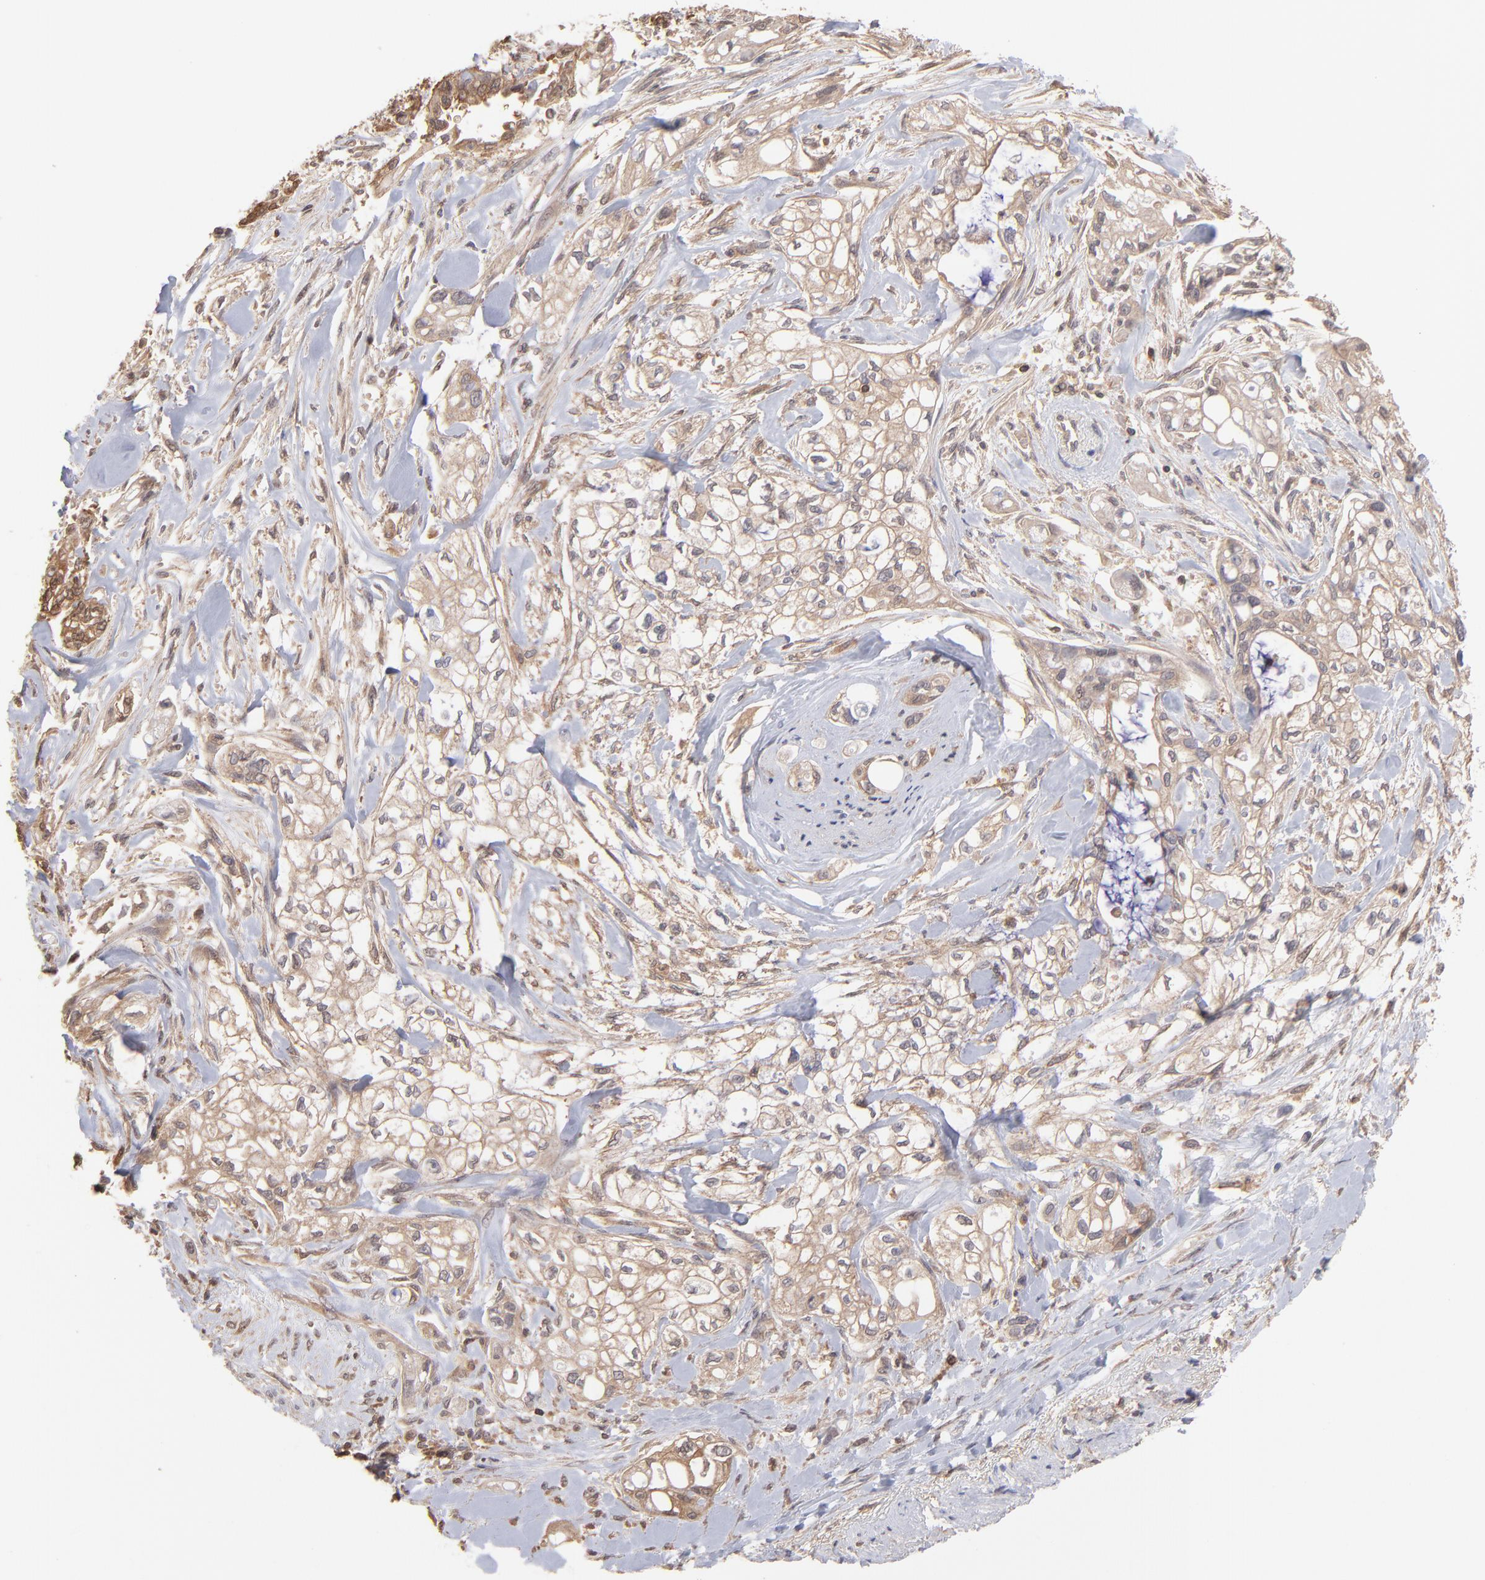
{"staining": {"intensity": "moderate", "quantity": ">75%", "location": "cytoplasmic/membranous"}, "tissue": "pancreatic cancer", "cell_type": "Tumor cells", "image_type": "cancer", "snomed": [{"axis": "morphology", "description": "Normal tissue, NOS"}, {"axis": "topography", "description": "Pancreas"}], "caption": "Protein expression analysis of pancreatic cancer demonstrates moderate cytoplasmic/membranous staining in approximately >75% of tumor cells.", "gene": "MAP2K2", "patient": {"sex": "male", "age": 42}}